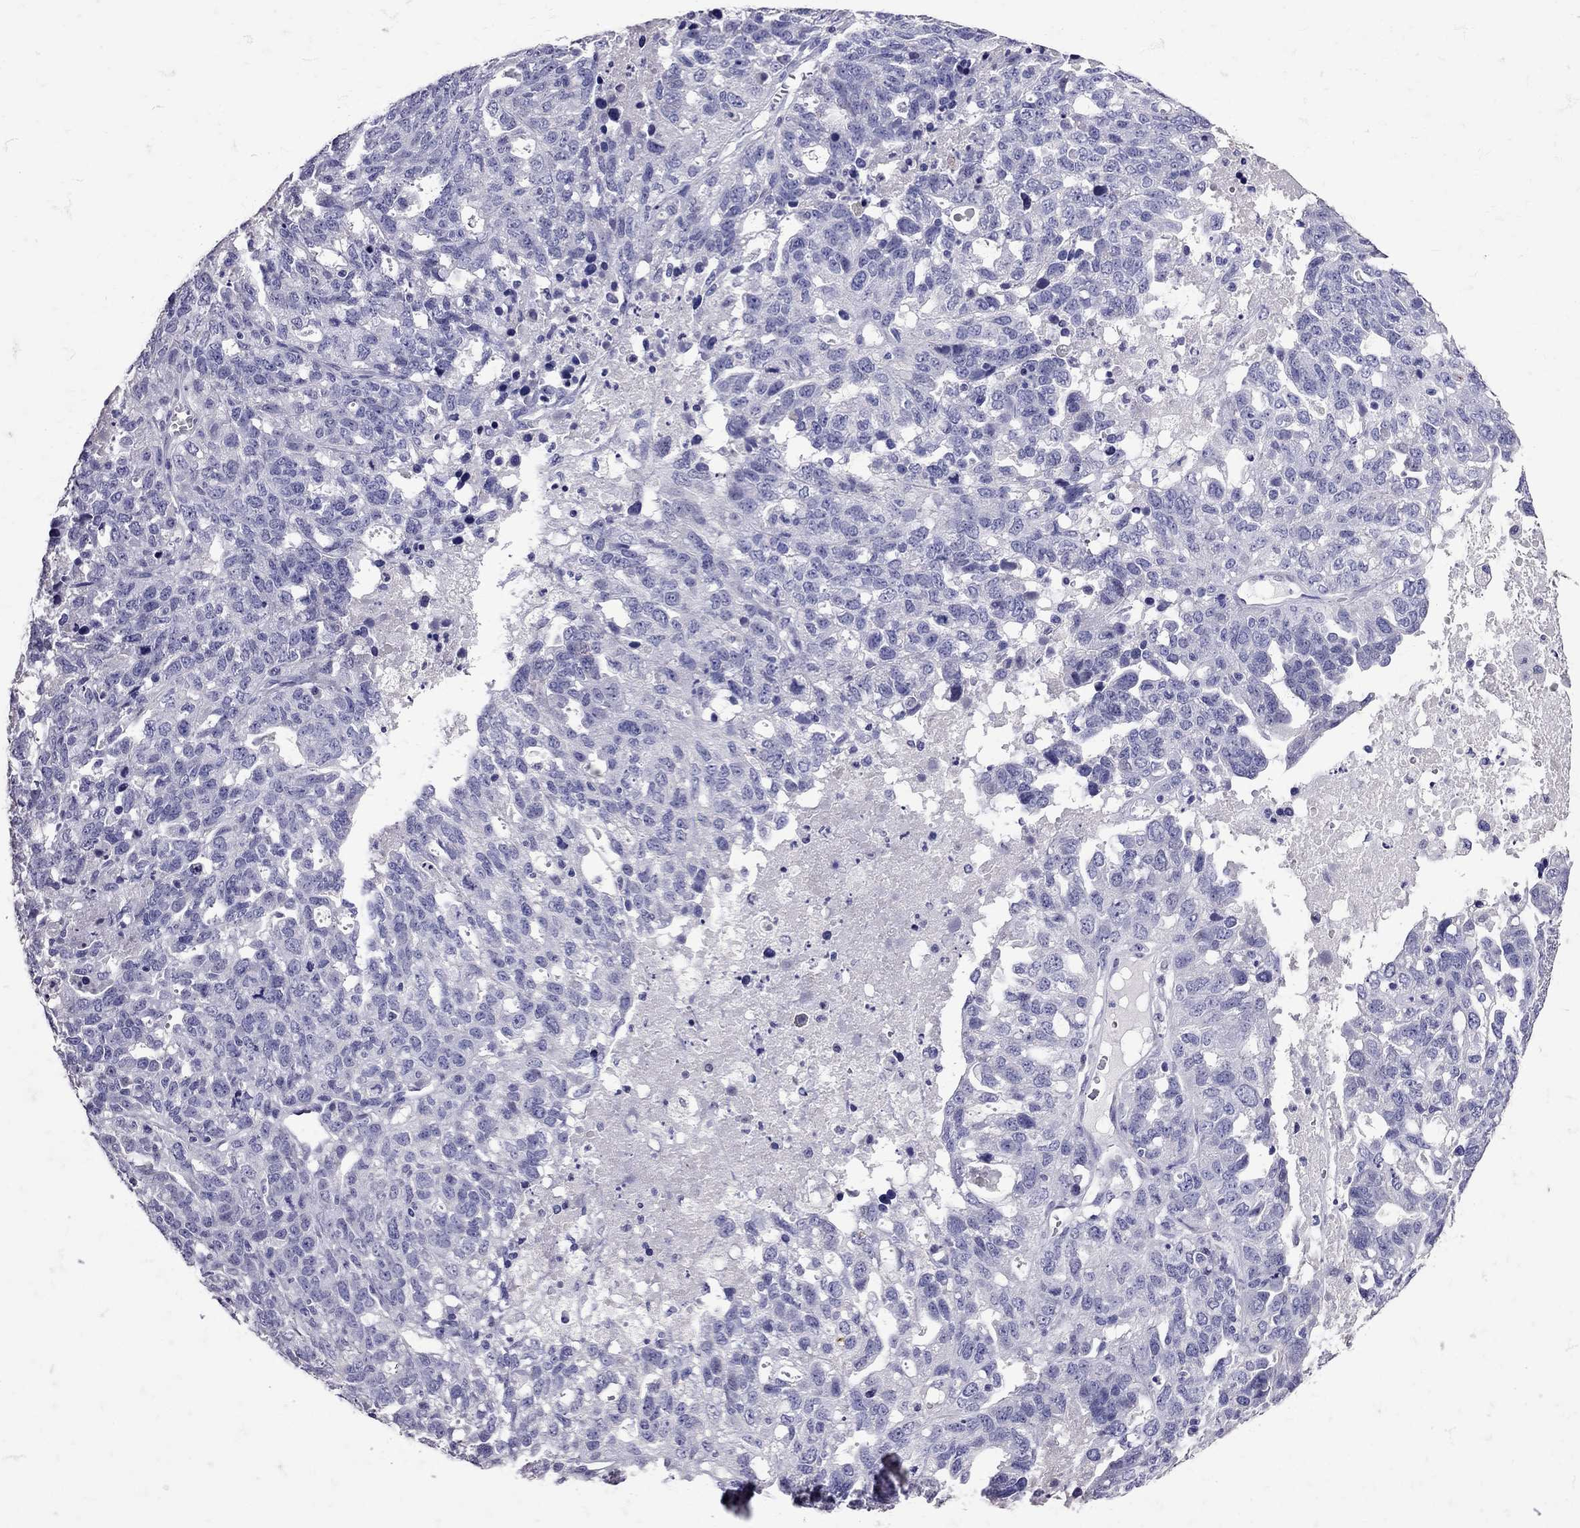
{"staining": {"intensity": "negative", "quantity": "none", "location": "none"}, "tissue": "ovarian cancer", "cell_type": "Tumor cells", "image_type": "cancer", "snomed": [{"axis": "morphology", "description": "Cystadenocarcinoma, serous, NOS"}, {"axis": "topography", "description": "Ovary"}], "caption": "Immunohistochemistry histopathology image of human serous cystadenocarcinoma (ovarian) stained for a protein (brown), which demonstrates no positivity in tumor cells. The staining was performed using DAB to visualize the protein expression in brown, while the nuclei were stained in blue with hematoxylin (Magnification: 20x).", "gene": "SST", "patient": {"sex": "female", "age": 71}}